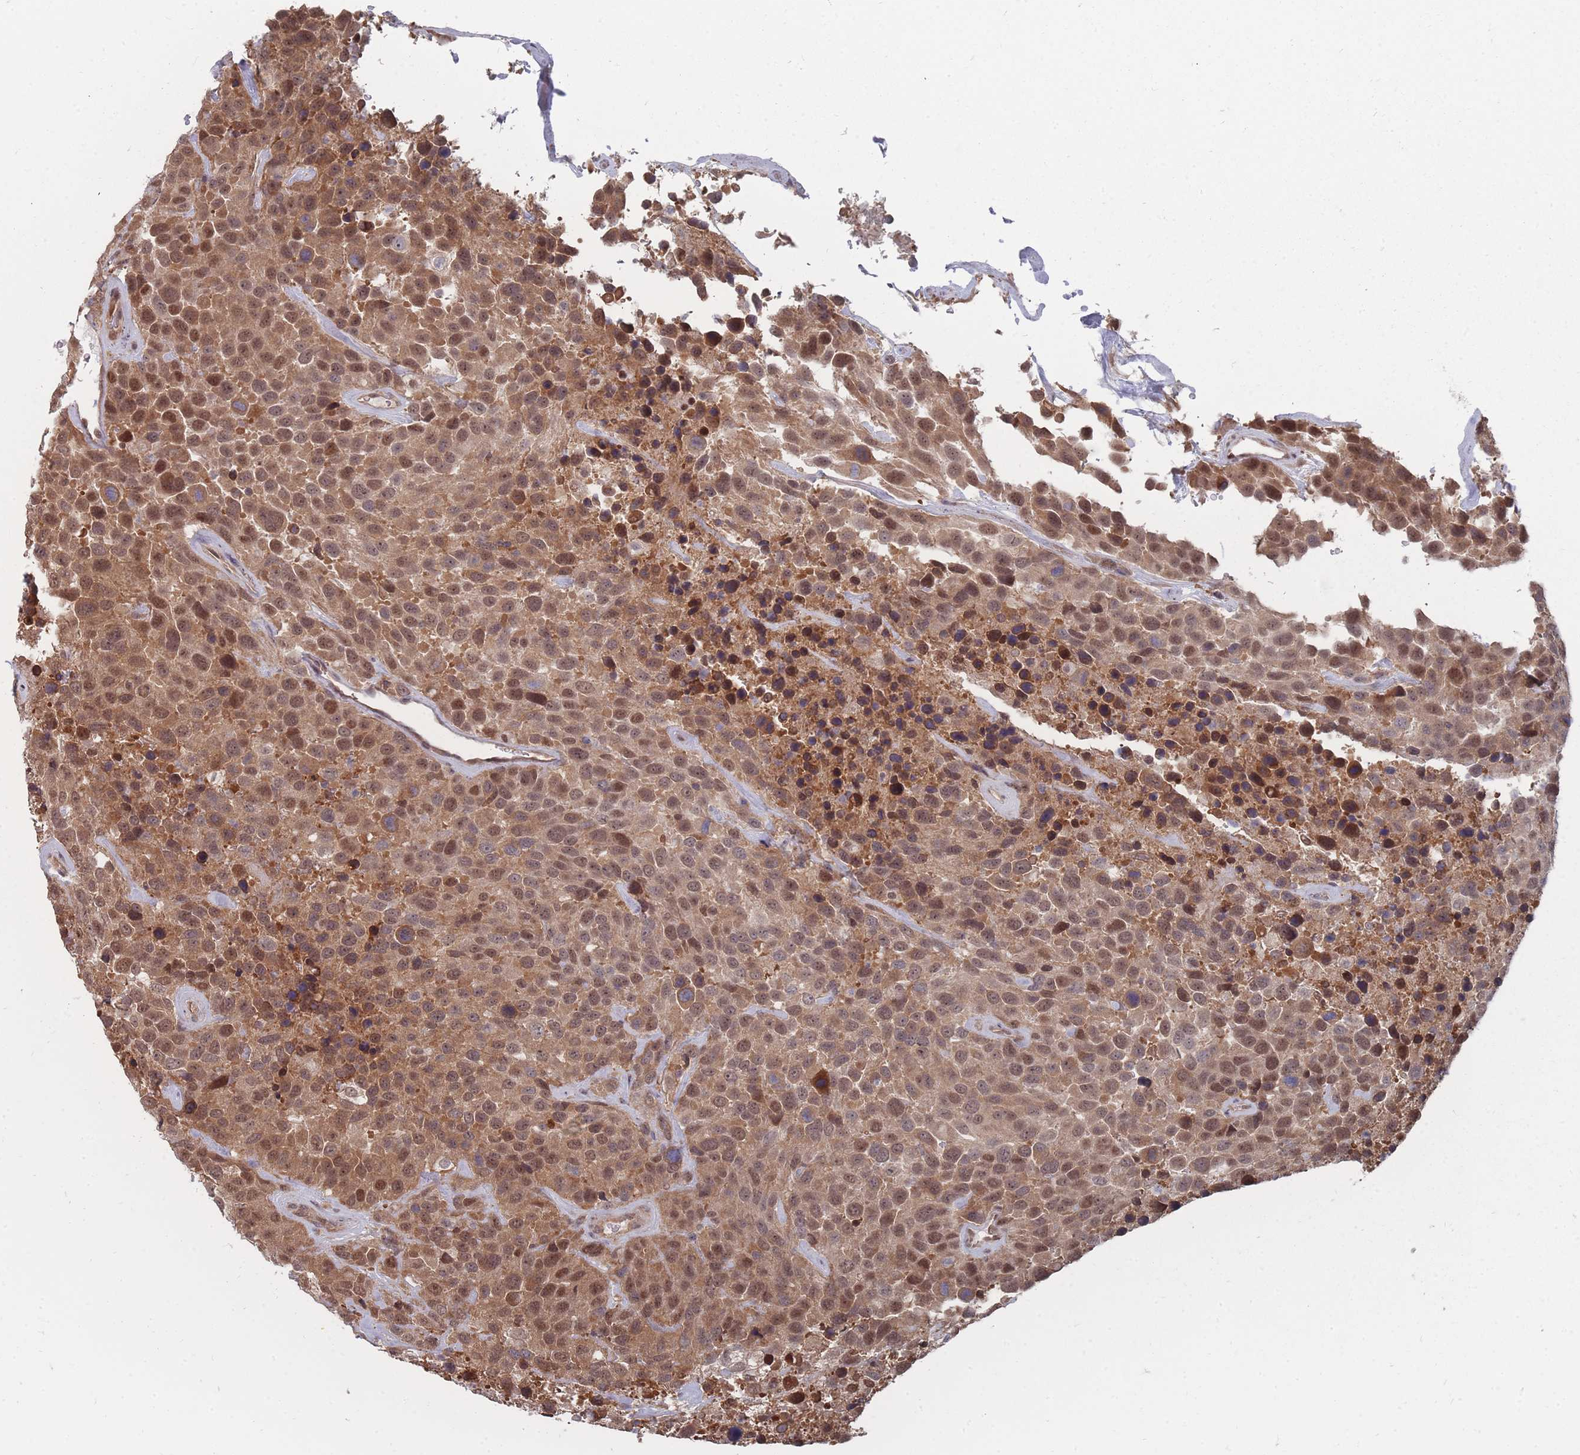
{"staining": {"intensity": "moderate", "quantity": ">75%", "location": "cytoplasmic/membranous,nuclear"}, "tissue": "urothelial cancer", "cell_type": "Tumor cells", "image_type": "cancer", "snomed": [{"axis": "morphology", "description": "Urothelial carcinoma, High grade"}, {"axis": "topography", "description": "Urinary bladder"}], "caption": "Human urothelial cancer stained with a protein marker shows moderate staining in tumor cells.", "gene": "NKD1", "patient": {"sex": "female", "age": 70}}